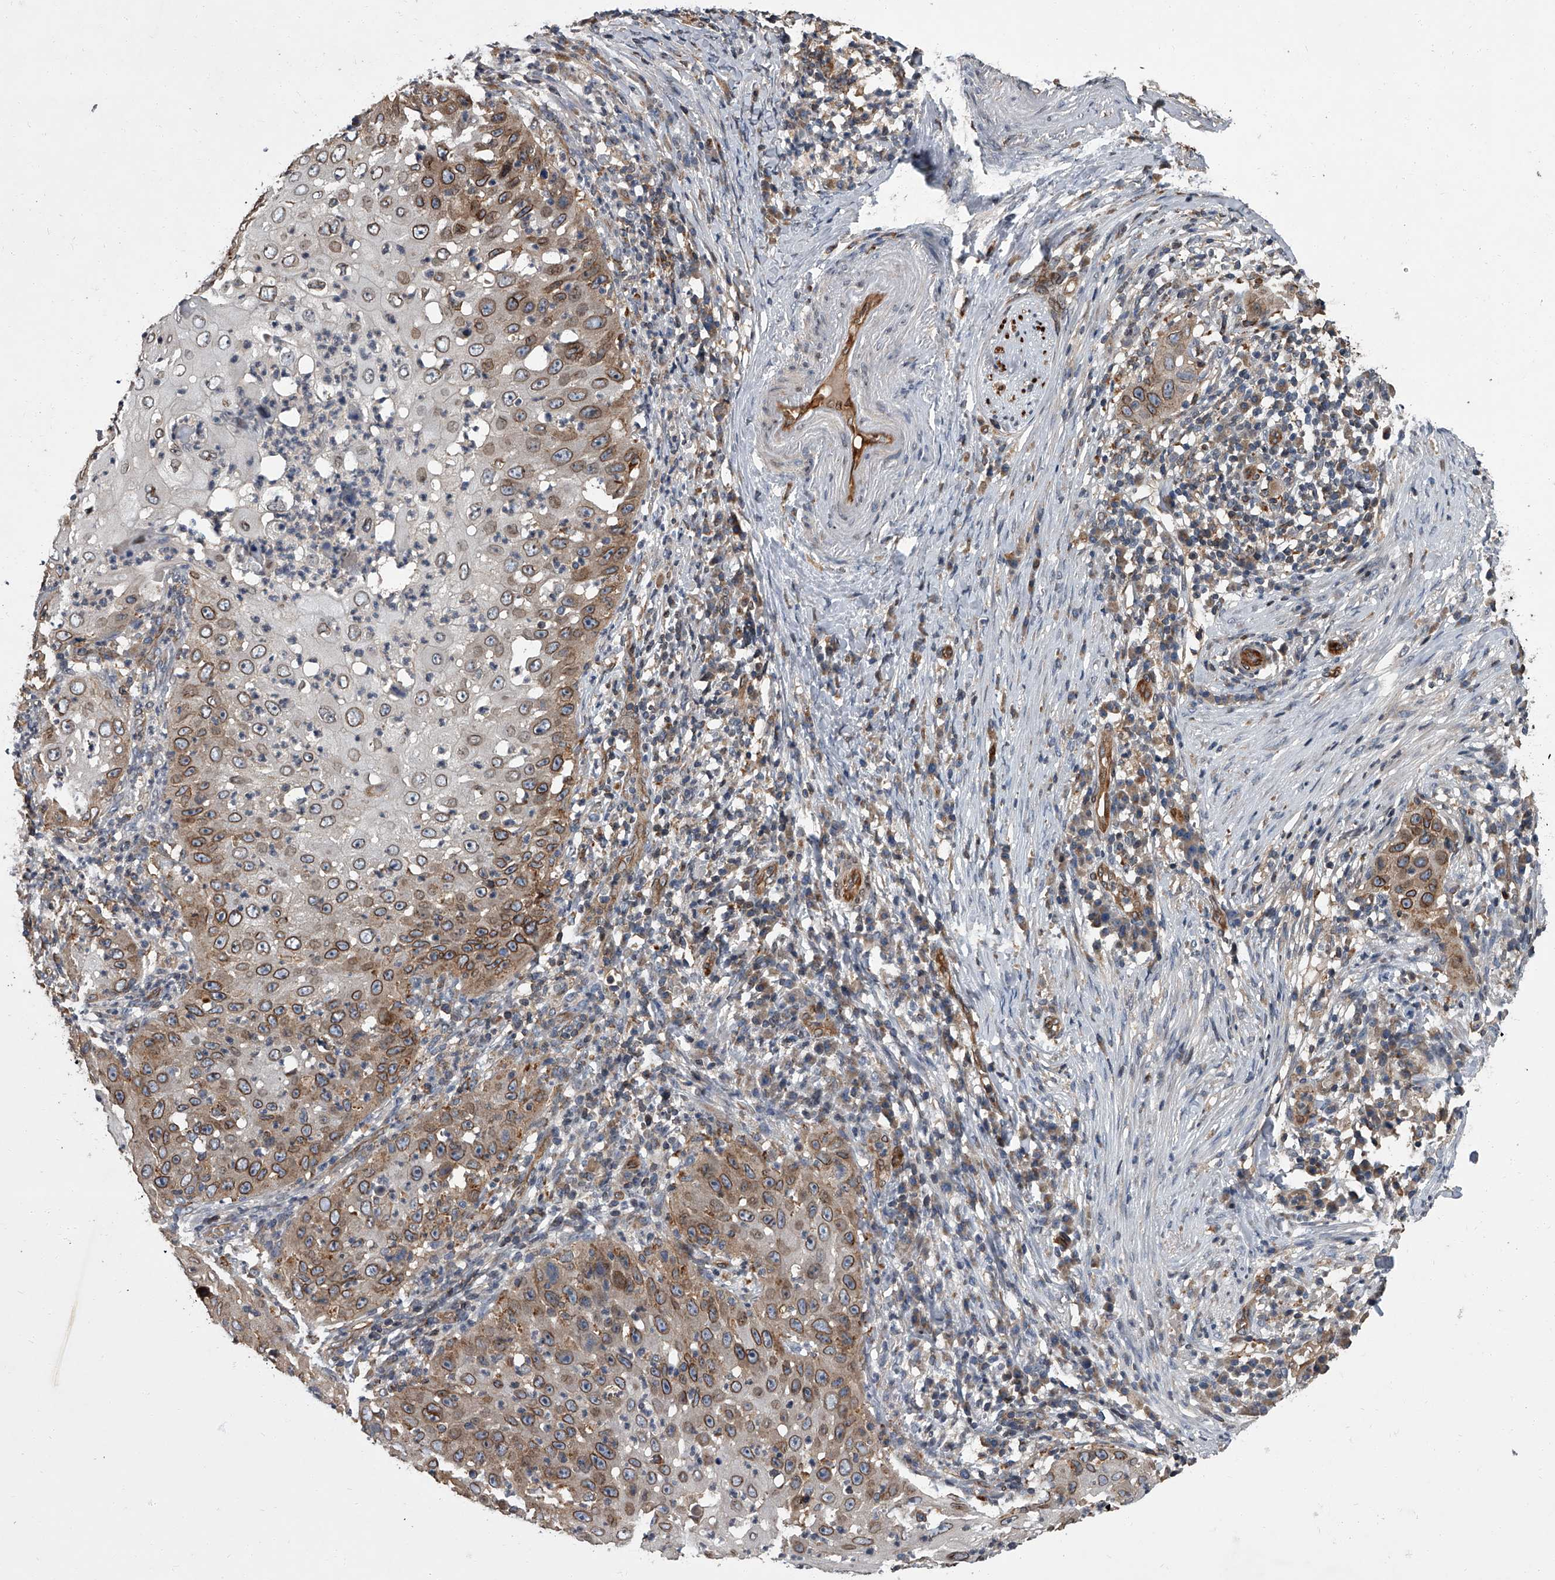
{"staining": {"intensity": "moderate", "quantity": "25%-75%", "location": "cytoplasmic/membranous,nuclear"}, "tissue": "skin cancer", "cell_type": "Tumor cells", "image_type": "cancer", "snomed": [{"axis": "morphology", "description": "Squamous cell carcinoma, NOS"}, {"axis": "topography", "description": "Skin"}], "caption": "Immunohistochemistry of human skin cancer (squamous cell carcinoma) displays medium levels of moderate cytoplasmic/membranous and nuclear positivity in about 25%-75% of tumor cells.", "gene": "LRRC8C", "patient": {"sex": "female", "age": 44}}